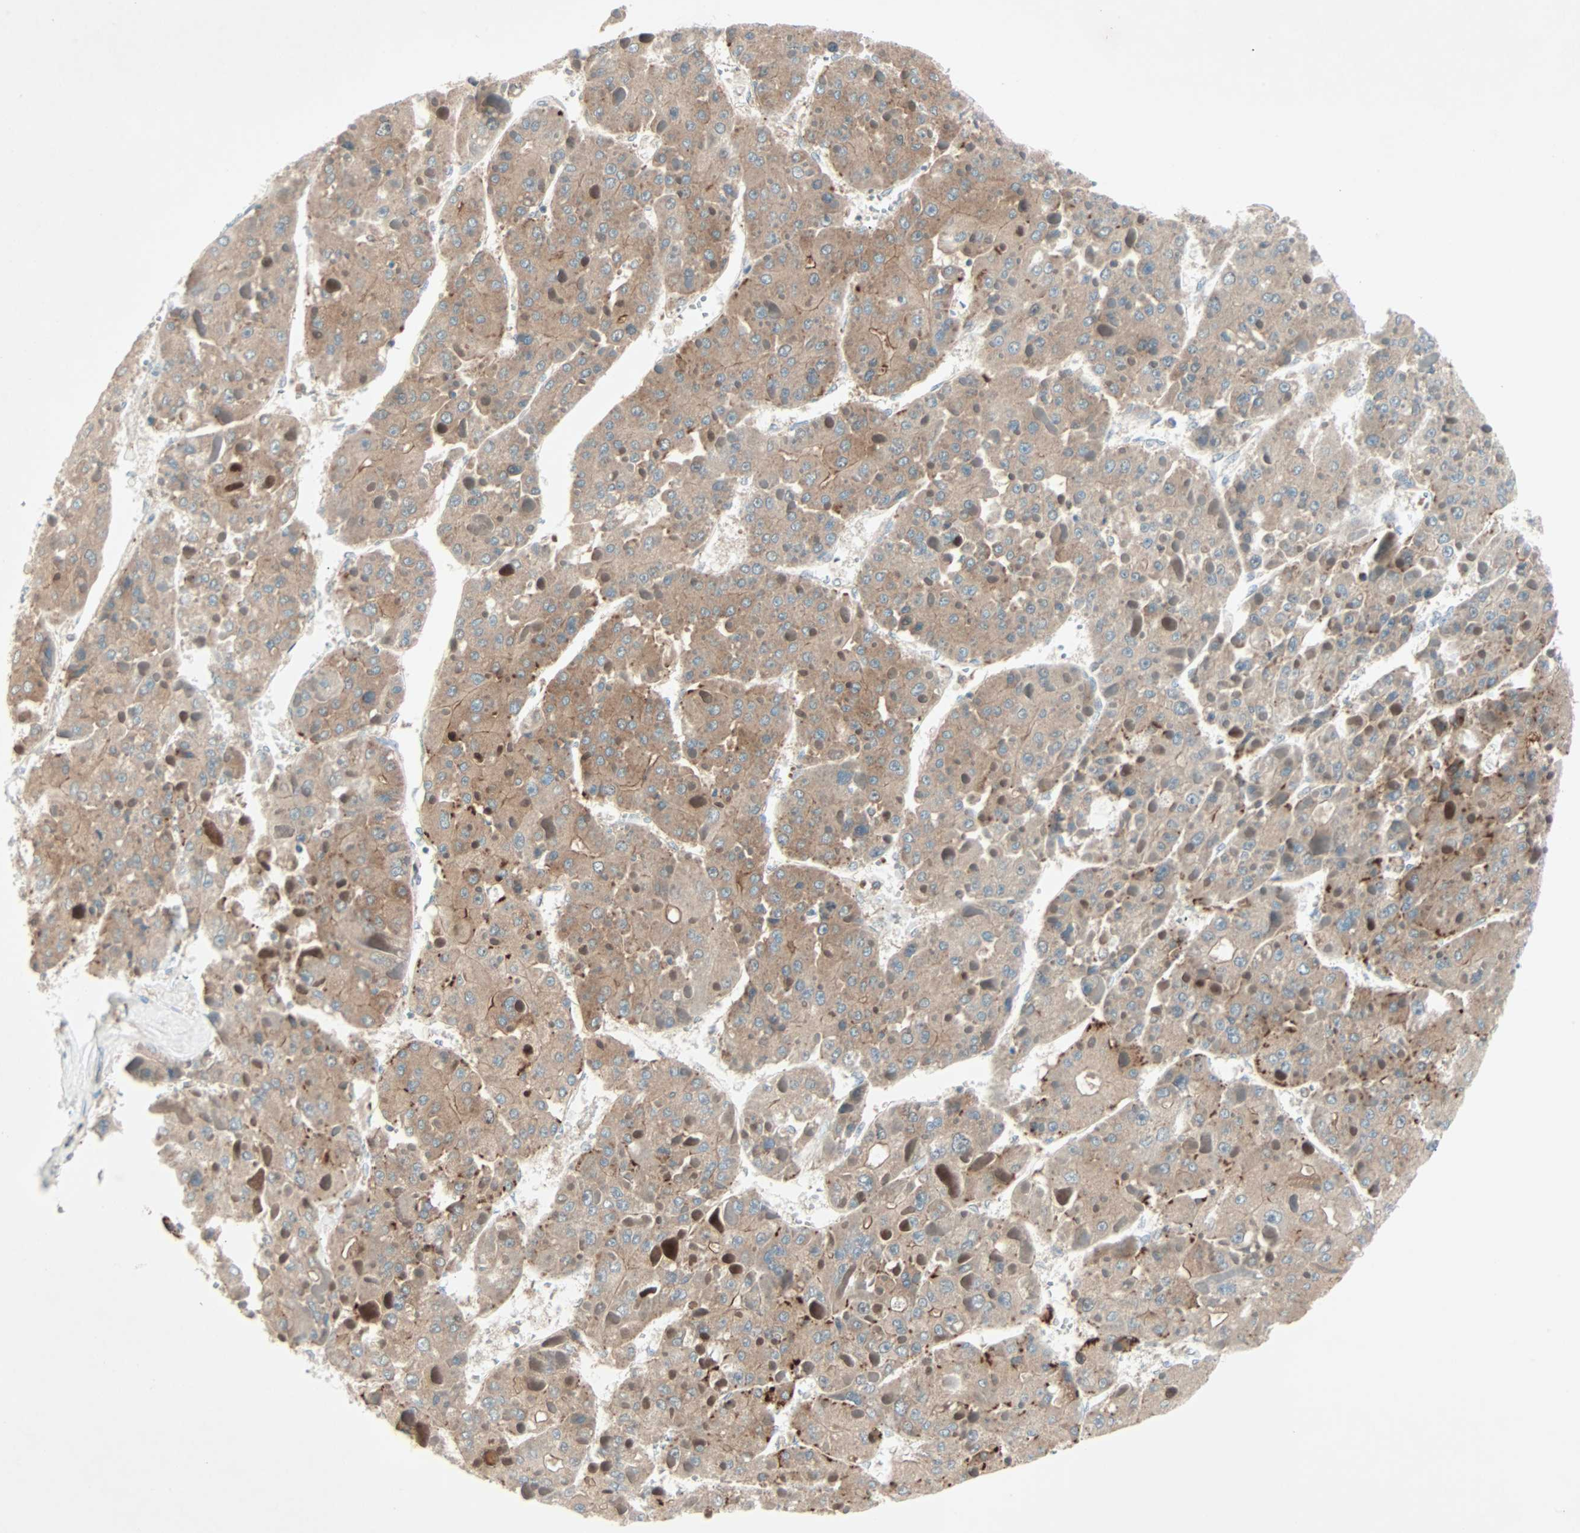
{"staining": {"intensity": "moderate", "quantity": ">75%", "location": "cytoplasmic/membranous"}, "tissue": "liver cancer", "cell_type": "Tumor cells", "image_type": "cancer", "snomed": [{"axis": "morphology", "description": "Carcinoma, Hepatocellular, NOS"}, {"axis": "topography", "description": "Liver"}], "caption": "High-magnification brightfield microscopy of liver hepatocellular carcinoma stained with DAB (3,3'-diaminobenzidine) (brown) and counterstained with hematoxylin (blue). tumor cells exhibit moderate cytoplasmic/membranous expression is appreciated in approximately>75% of cells.", "gene": "SMIM8", "patient": {"sex": "female", "age": 53}}